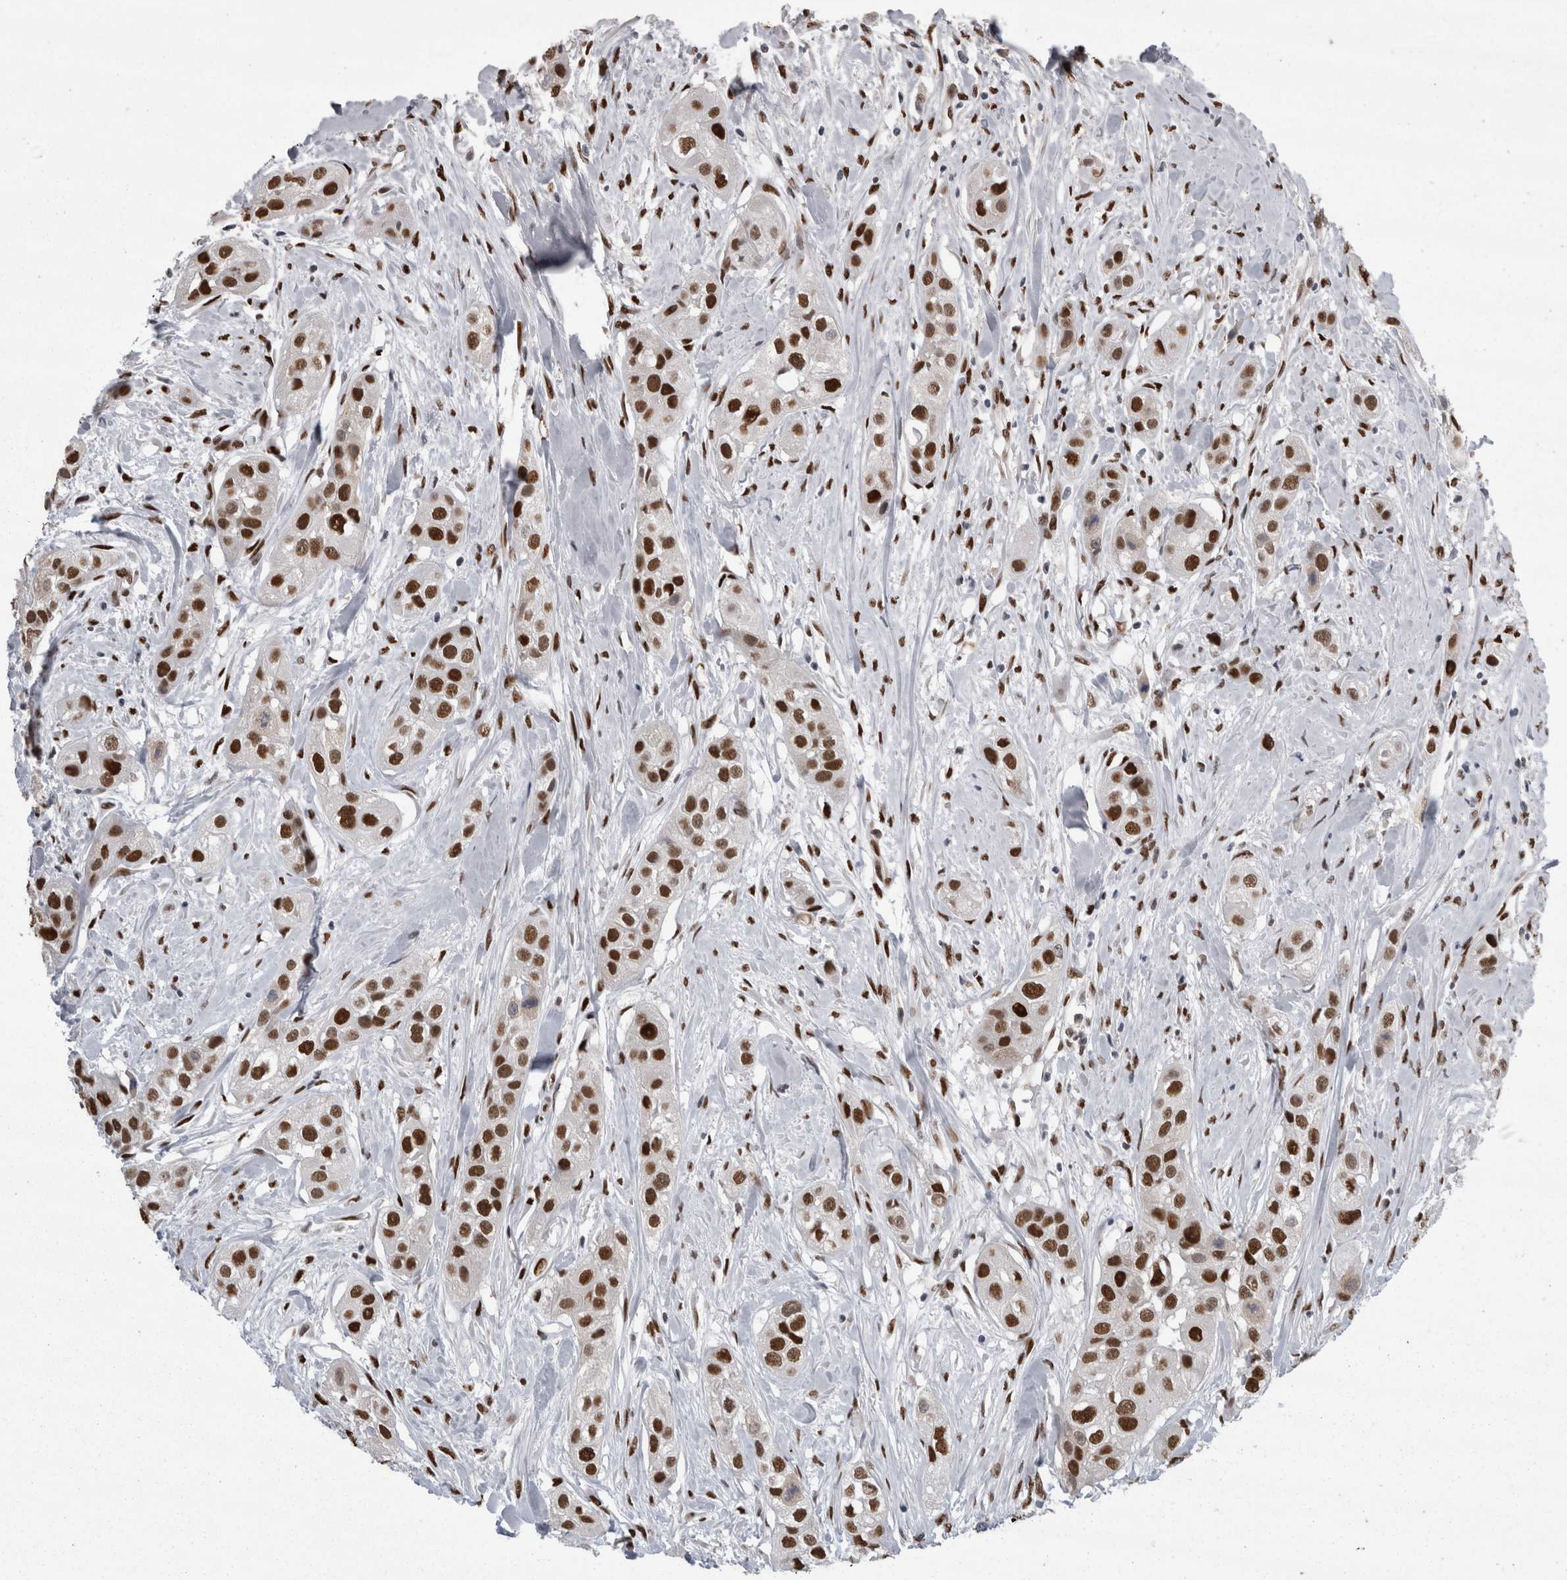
{"staining": {"intensity": "strong", "quantity": ">75%", "location": "nuclear"}, "tissue": "head and neck cancer", "cell_type": "Tumor cells", "image_type": "cancer", "snomed": [{"axis": "morphology", "description": "Normal tissue, NOS"}, {"axis": "morphology", "description": "Squamous cell carcinoma, NOS"}, {"axis": "topography", "description": "Skeletal muscle"}, {"axis": "topography", "description": "Head-Neck"}], "caption": "Brown immunohistochemical staining in head and neck cancer (squamous cell carcinoma) exhibits strong nuclear positivity in approximately >75% of tumor cells.", "gene": "C1orf54", "patient": {"sex": "male", "age": 51}}